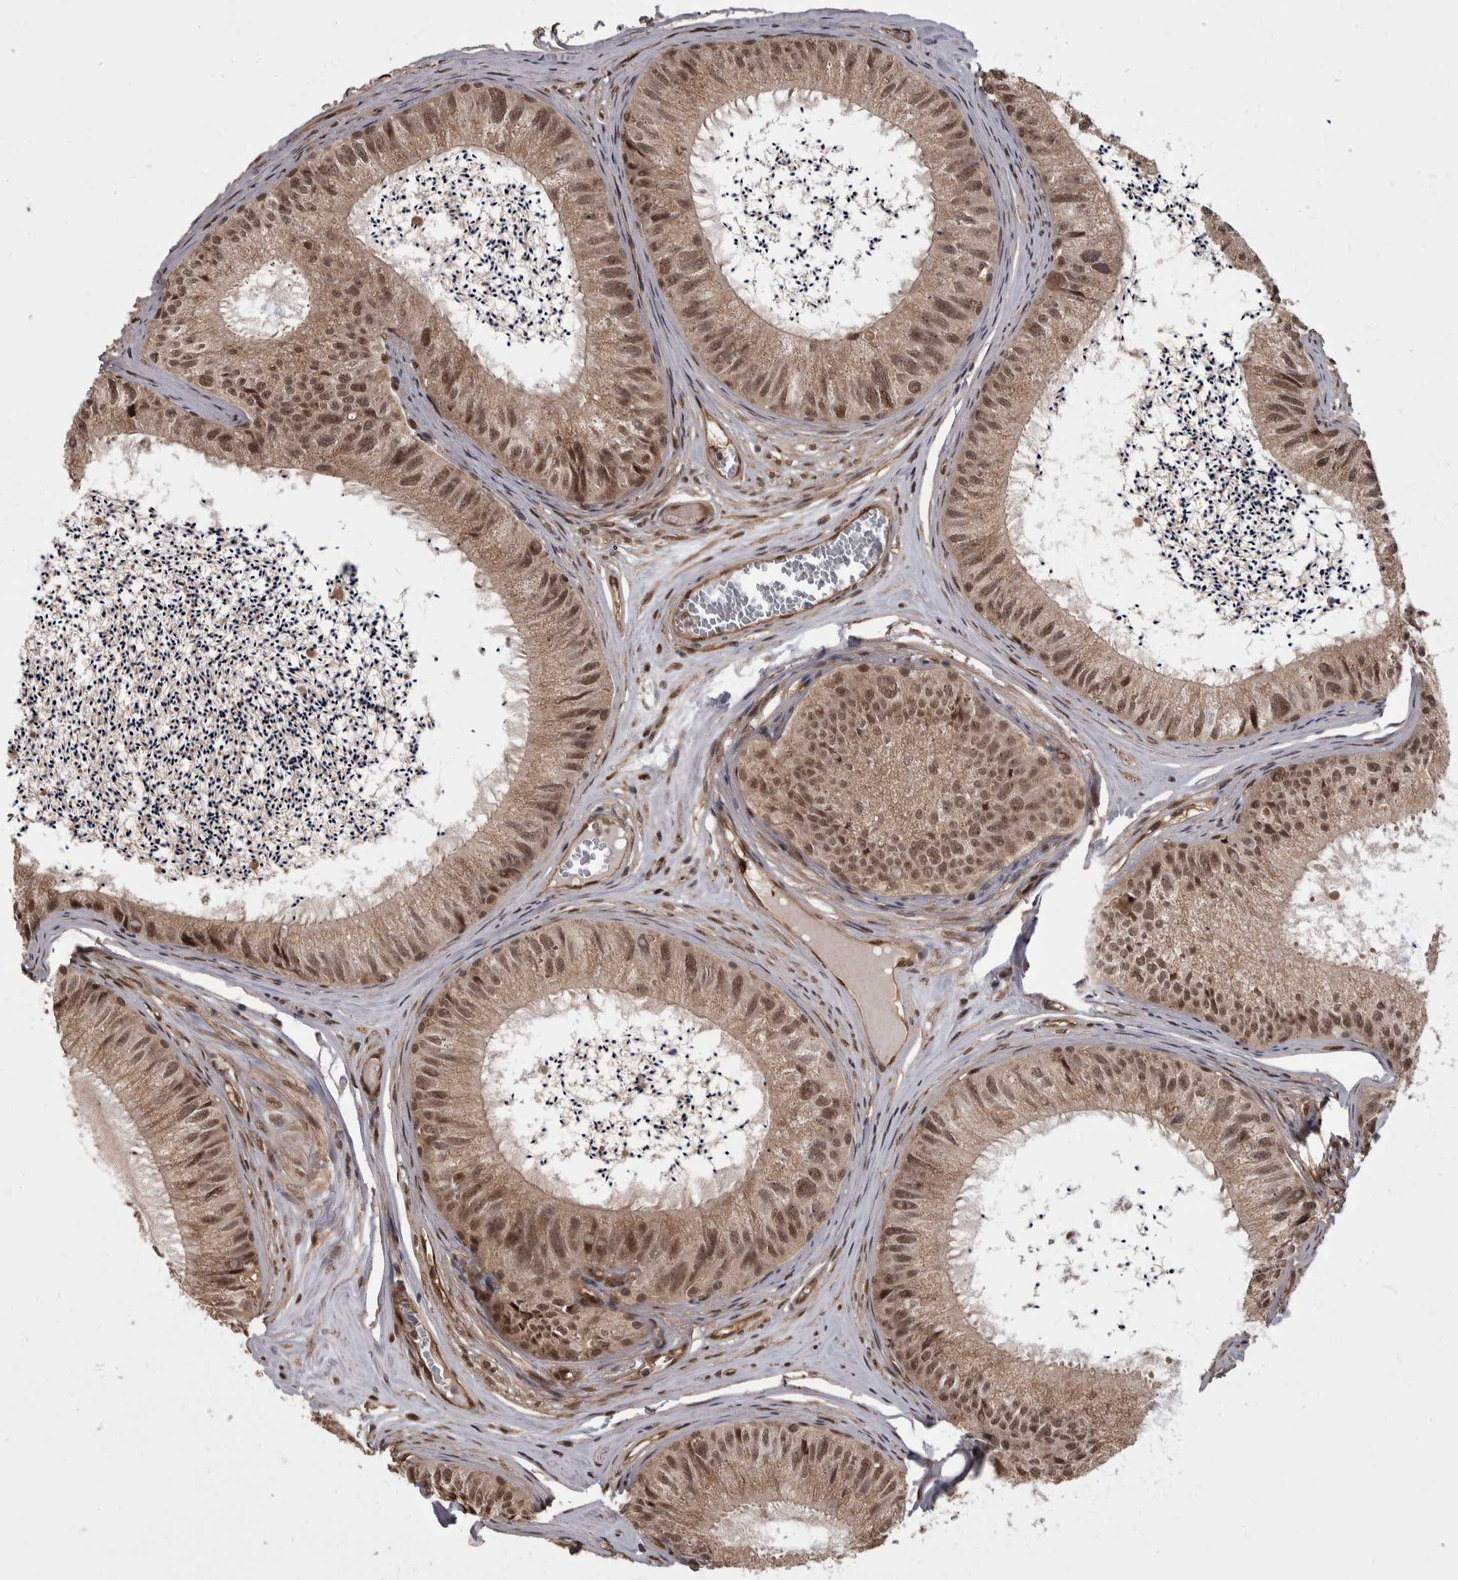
{"staining": {"intensity": "moderate", "quantity": ">75%", "location": "cytoplasmic/membranous,nuclear"}, "tissue": "epididymis", "cell_type": "Glandular cells", "image_type": "normal", "snomed": [{"axis": "morphology", "description": "Normal tissue, NOS"}, {"axis": "topography", "description": "Epididymis"}], "caption": "A brown stain labels moderate cytoplasmic/membranous,nuclear positivity of a protein in glandular cells of unremarkable epididymis. (DAB (3,3'-diaminobenzidine) IHC with brightfield microscopy, high magnification).", "gene": "AKT3", "patient": {"sex": "male", "age": 79}}